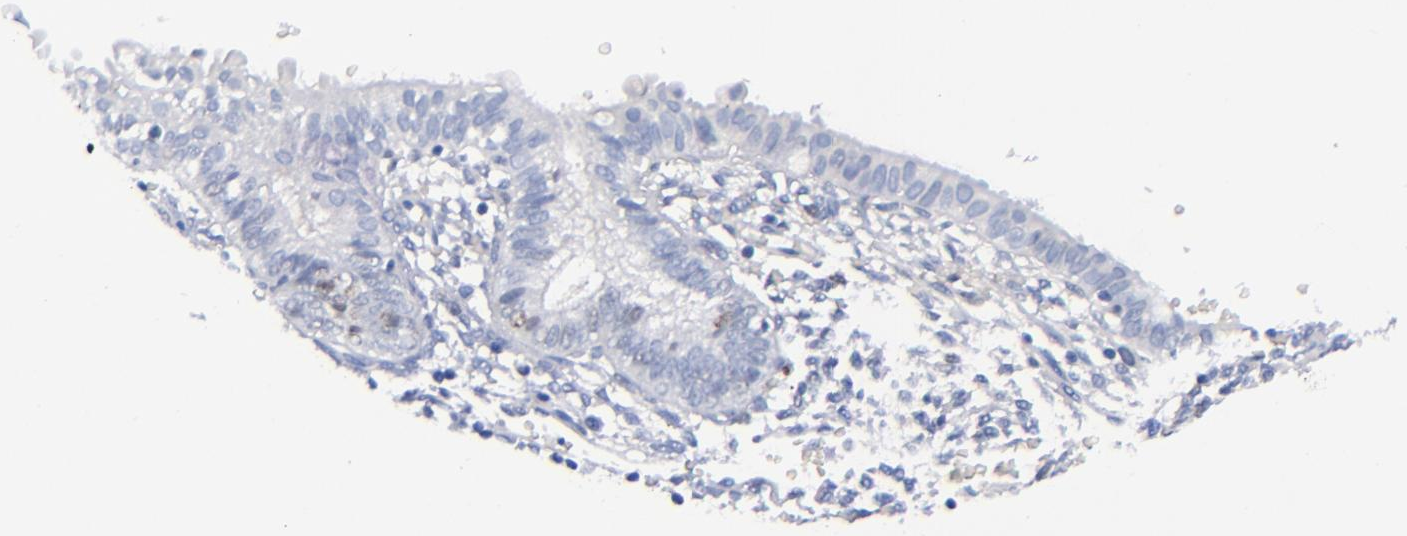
{"staining": {"intensity": "negative", "quantity": "none", "location": "none"}, "tissue": "endometrium", "cell_type": "Cells in endometrial stroma", "image_type": "normal", "snomed": [{"axis": "morphology", "description": "Normal tissue, NOS"}, {"axis": "topography", "description": "Endometrium"}], "caption": "Benign endometrium was stained to show a protein in brown. There is no significant expression in cells in endometrial stroma. Nuclei are stained in blue.", "gene": "MCM7", "patient": {"sex": "female", "age": 61}}